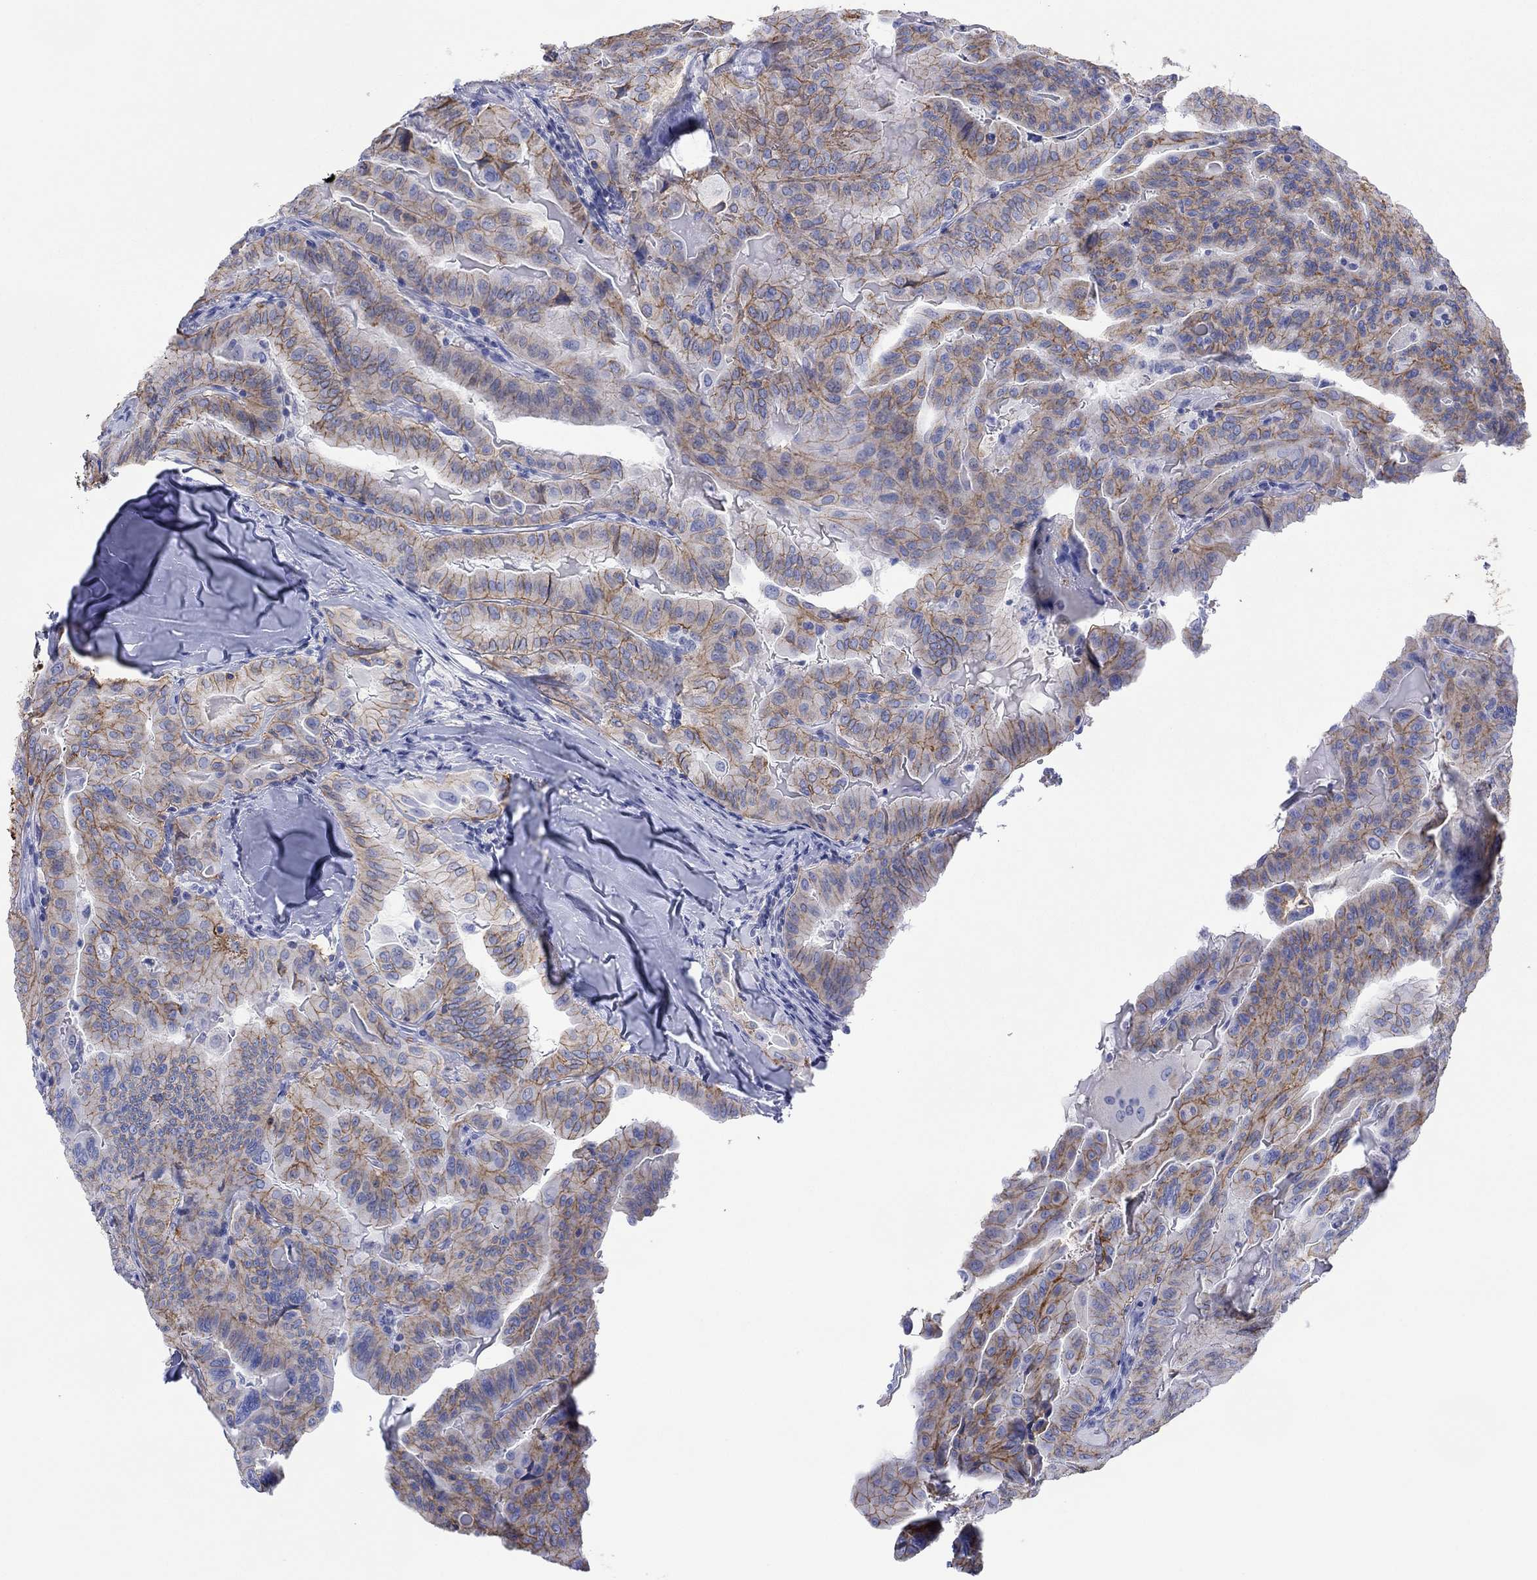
{"staining": {"intensity": "moderate", "quantity": "25%-75%", "location": "cytoplasmic/membranous"}, "tissue": "thyroid cancer", "cell_type": "Tumor cells", "image_type": "cancer", "snomed": [{"axis": "morphology", "description": "Papillary adenocarcinoma, NOS"}, {"axis": "topography", "description": "Thyroid gland"}], "caption": "Immunohistochemical staining of human thyroid cancer (papillary adenocarcinoma) displays medium levels of moderate cytoplasmic/membranous expression in about 25%-75% of tumor cells. (DAB = brown stain, brightfield microscopy at high magnification).", "gene": "ATP1B1", "patient": {"sex": "female", "age": 68}}